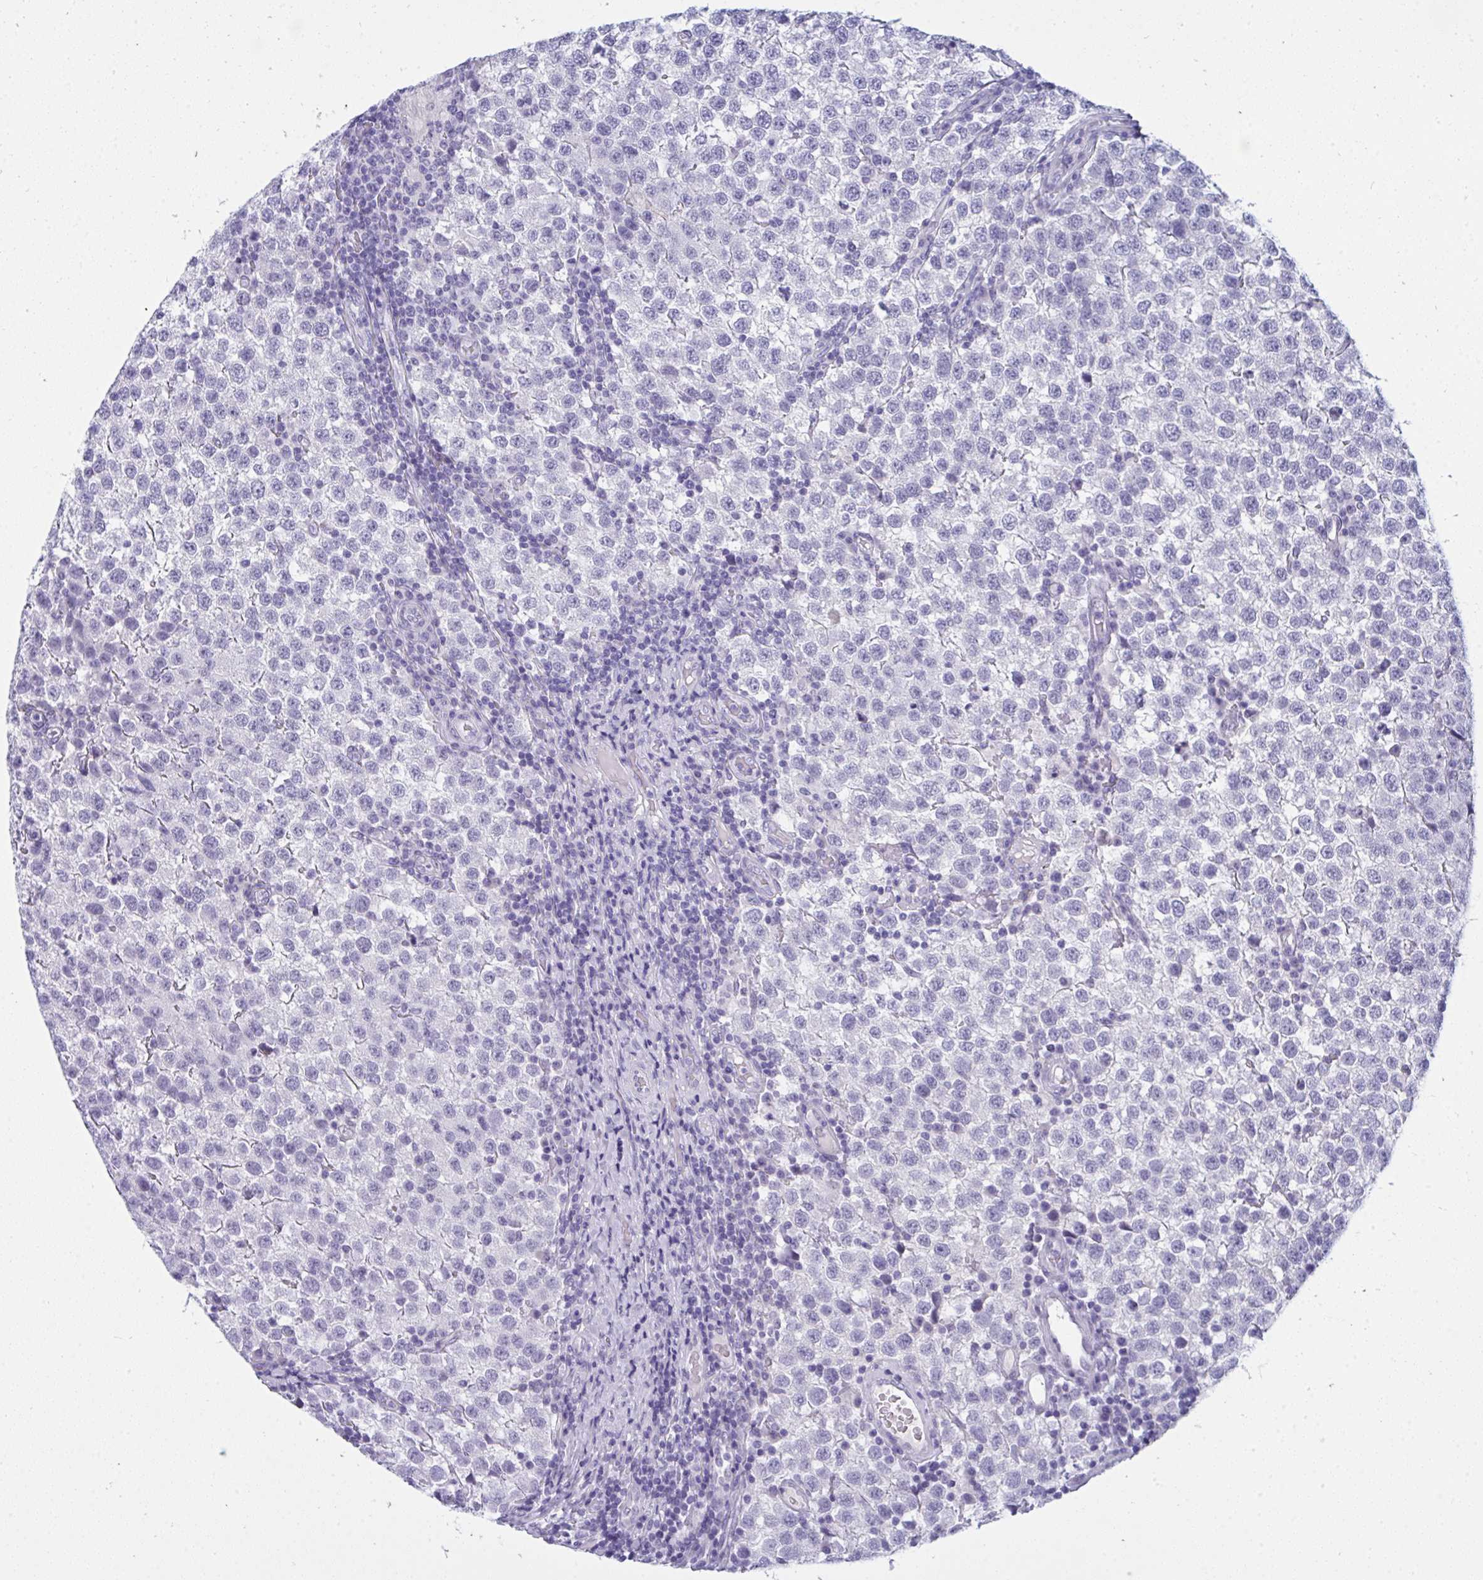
{"staining": {"intensity": "negative", "quantity": "none", "location": "none"}, "tissue": "testis cancer", "cell_type": "Tumor cells", "image_type": "cancer", "snomed": [{"axis": "morphology", "description": "Seminoma, NOS"}, {"axis": "topography", "description": "Testis"}], "caption": "DAB (3,3'-diaminobenzidine) immunohistochemical staining of testis cancer (seminoma) reveals no significant expression in tumor cells.", "gene": "PRDM9", "patient": {"sex": "male", "age": 34}}